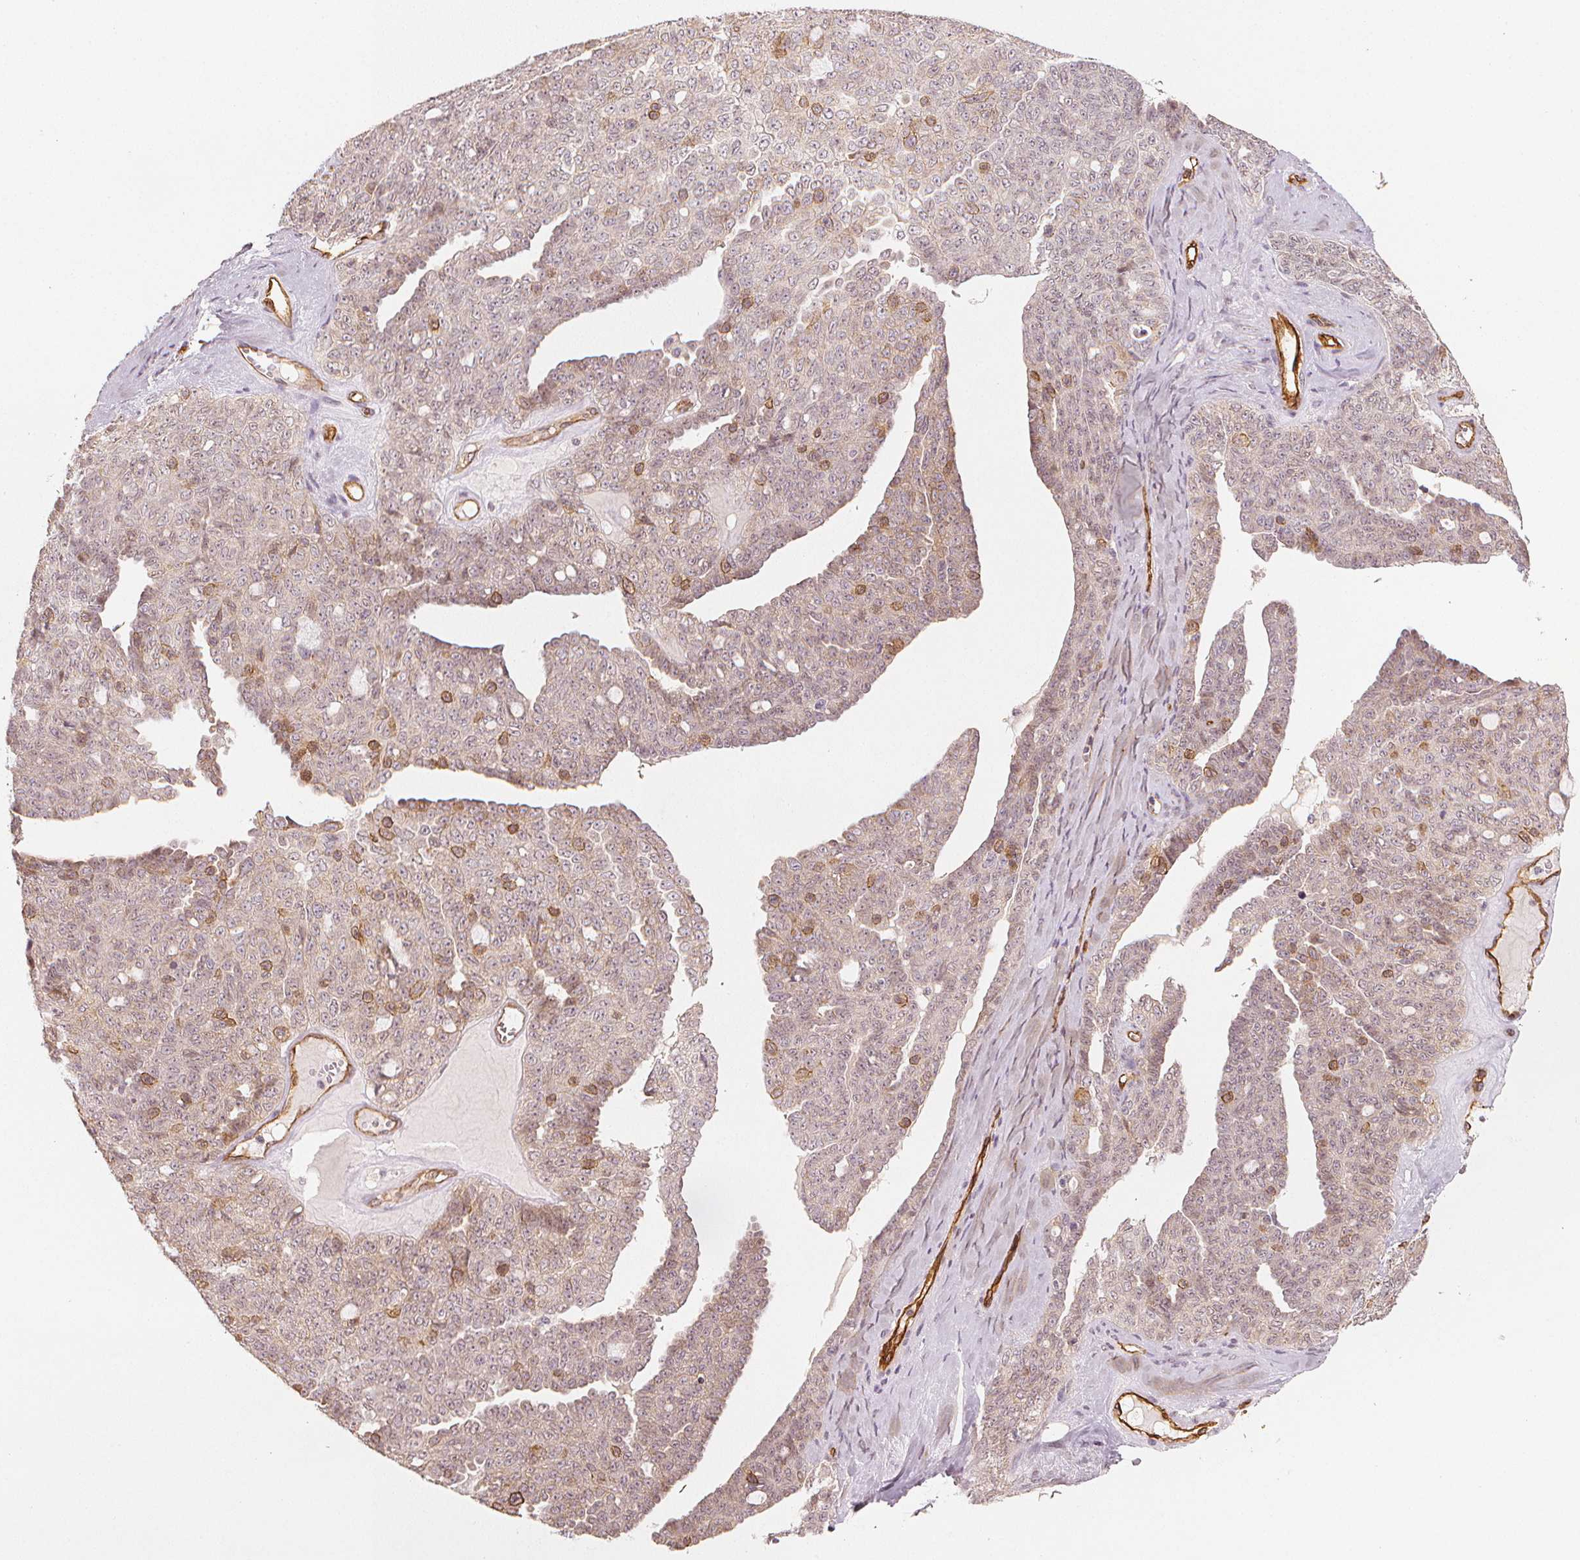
{"staining": {"intensity": "moderate", "quantity": "<25%", "location": "nuclear"}, "tissue": "ovarian cancer", "cell_type": "Tumor cells", "image_type": "cancer", "snomed": [{"axis": "morphology", "description": "Cystadenocarcinoma, serous, NOS"}, {"axis": "topography", "description": "Ovary"}], "caption": "Moderate nuclear protein expression is seen in about <25% of tumor cells in serous cystadenocarcinoma (ovarian). (Brightfield microscopy of DAB IHC at high magnification).", "gene": "CIB1", "patient": {"sex": "female", "age": 71}}